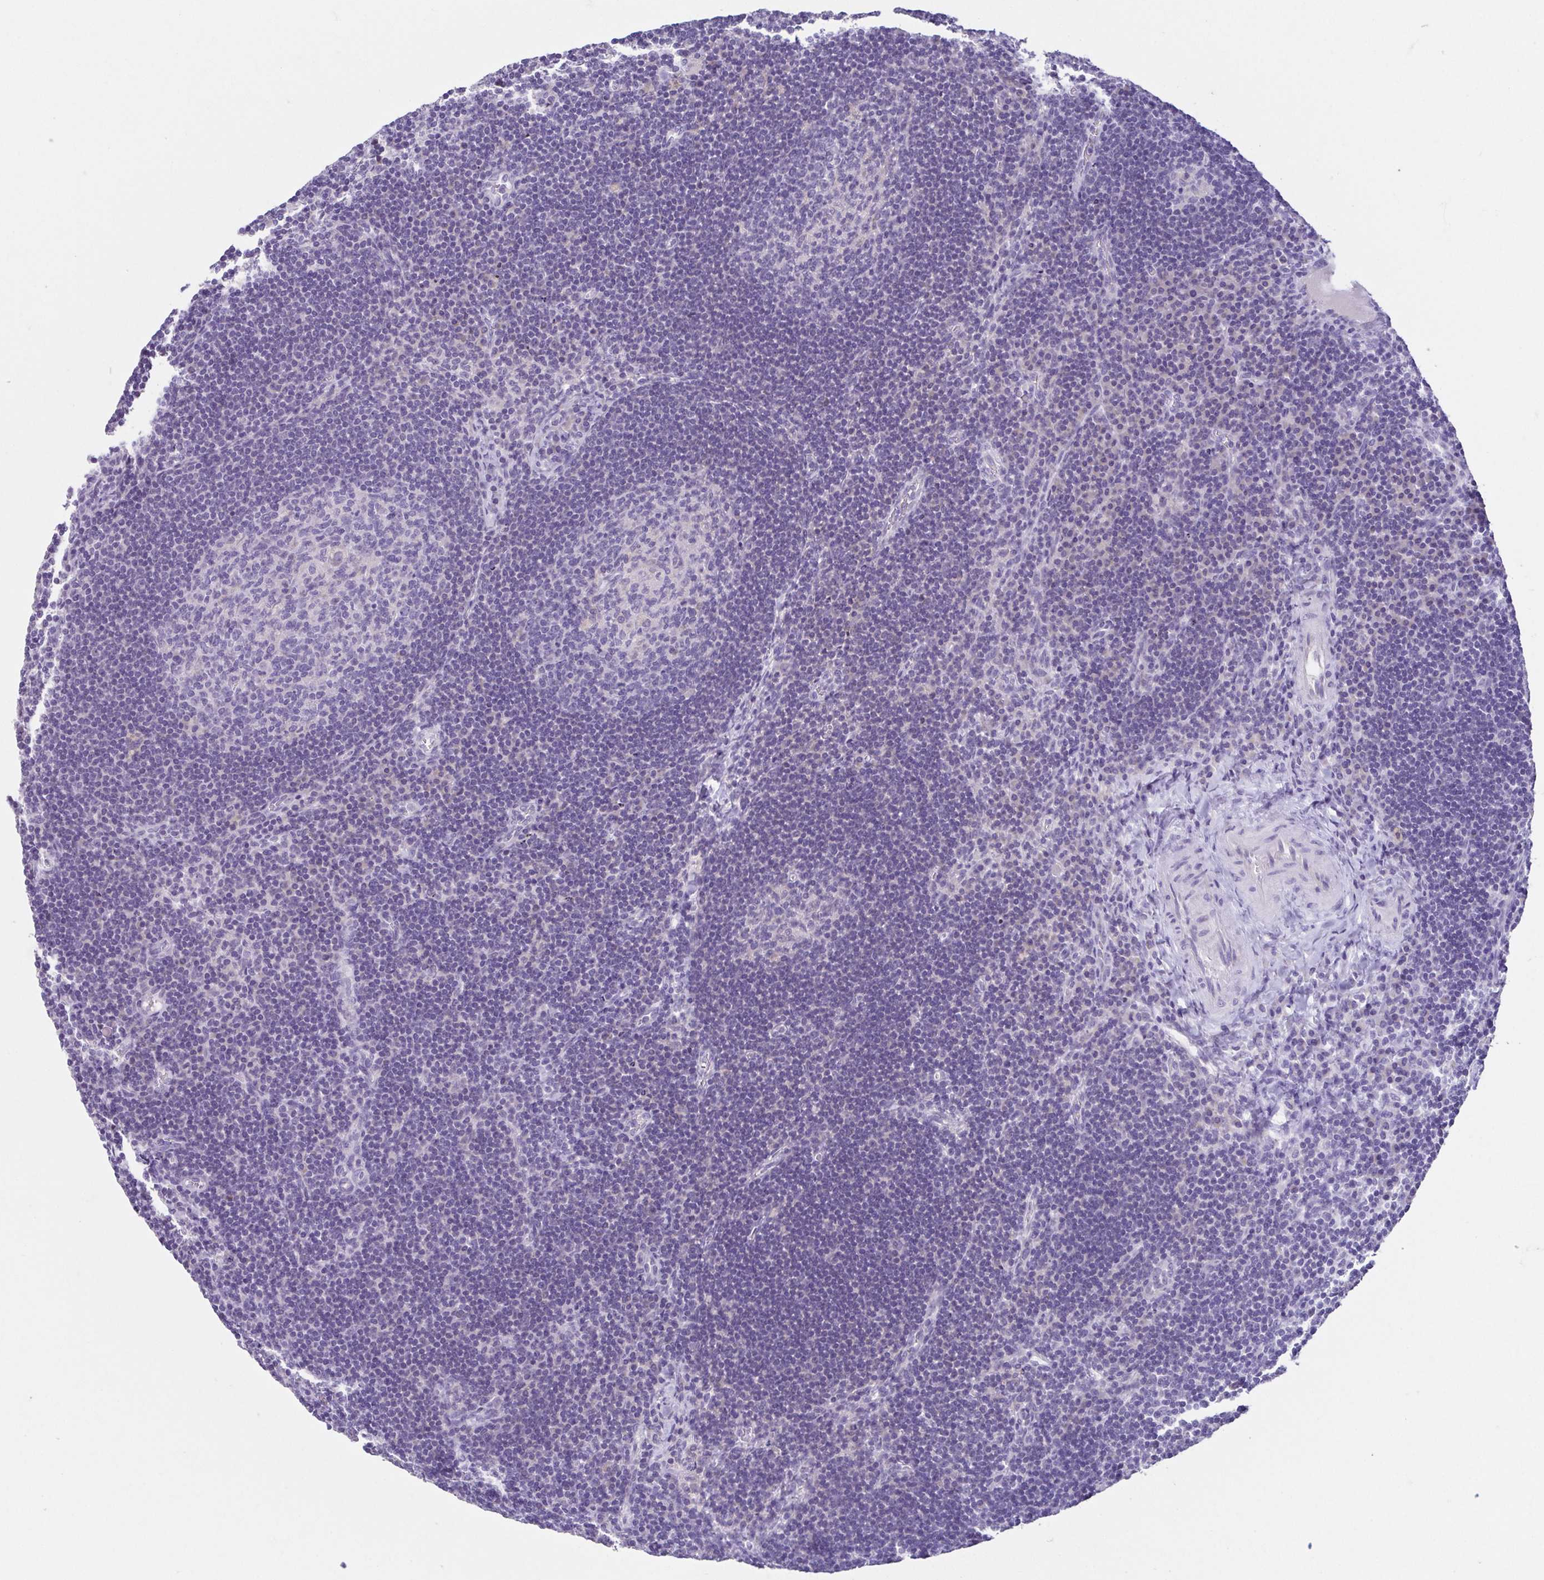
{"staining": {"intensity": "negative", "quantity": "none", "location": "none"}, "tissue": "lymph node", "cell_type": "Germinal center cells", "image_type": "normal", "snomed": [{"axis": "morphology", "description": "Normal tissue, NOS"}, {"axis": "topography", "description": "Lymph node"}], "caption": "This is an immunohistochemistry image of benign human lymph node. There is no expression in germinal center cells.", "gene": "RDH11", "patient": {"sex": "male", "age": 67}}